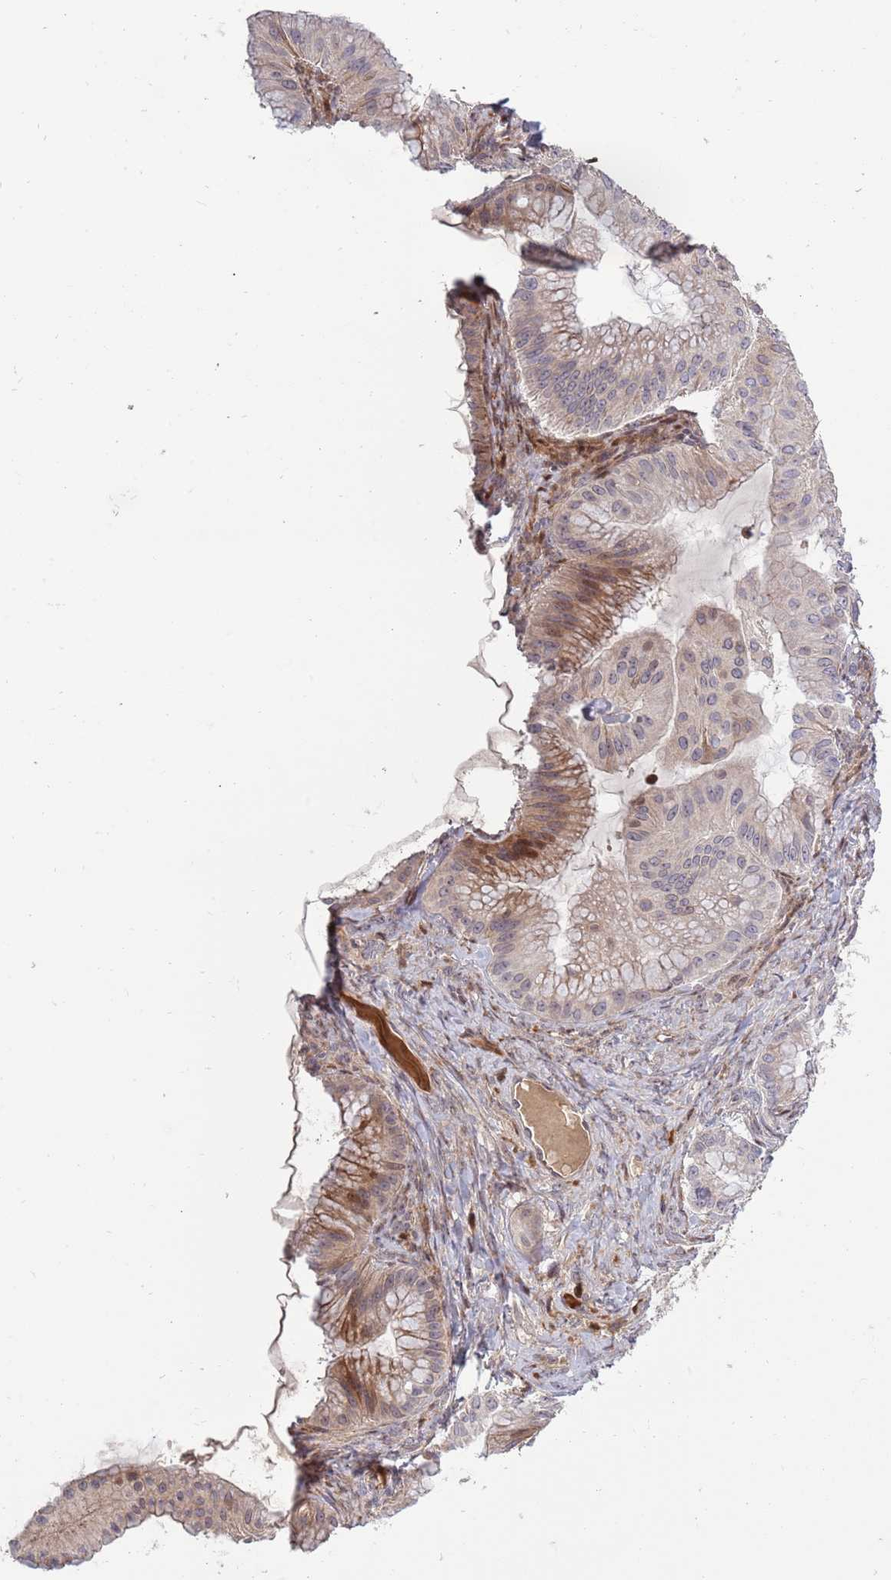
{"staining": {"intensity": "moderate", "quantity": "25%-75%", "location": "cytoplasmic/membranous,nuclear"}, "tissue": "ovarian cancer", "cell_type": "Tumor cells", "image_type": "cancer", "snomed": [{"axis": "morphology", "description": "Cystadenocarcinoma, mucinous, NOS"}, {"axis": "topography", "description": "Ovary"}], "caption": "About 25%-75% of tumor cells in mucinous cystadenocarcinoma (ovarian) display moderate cytoplasmic/membranous and nuclear protein positivity as visualized by brown immunohistochemical staining.", "gene": "SYNDIG1L", "patient": {"sex": "female", "age": 61}}